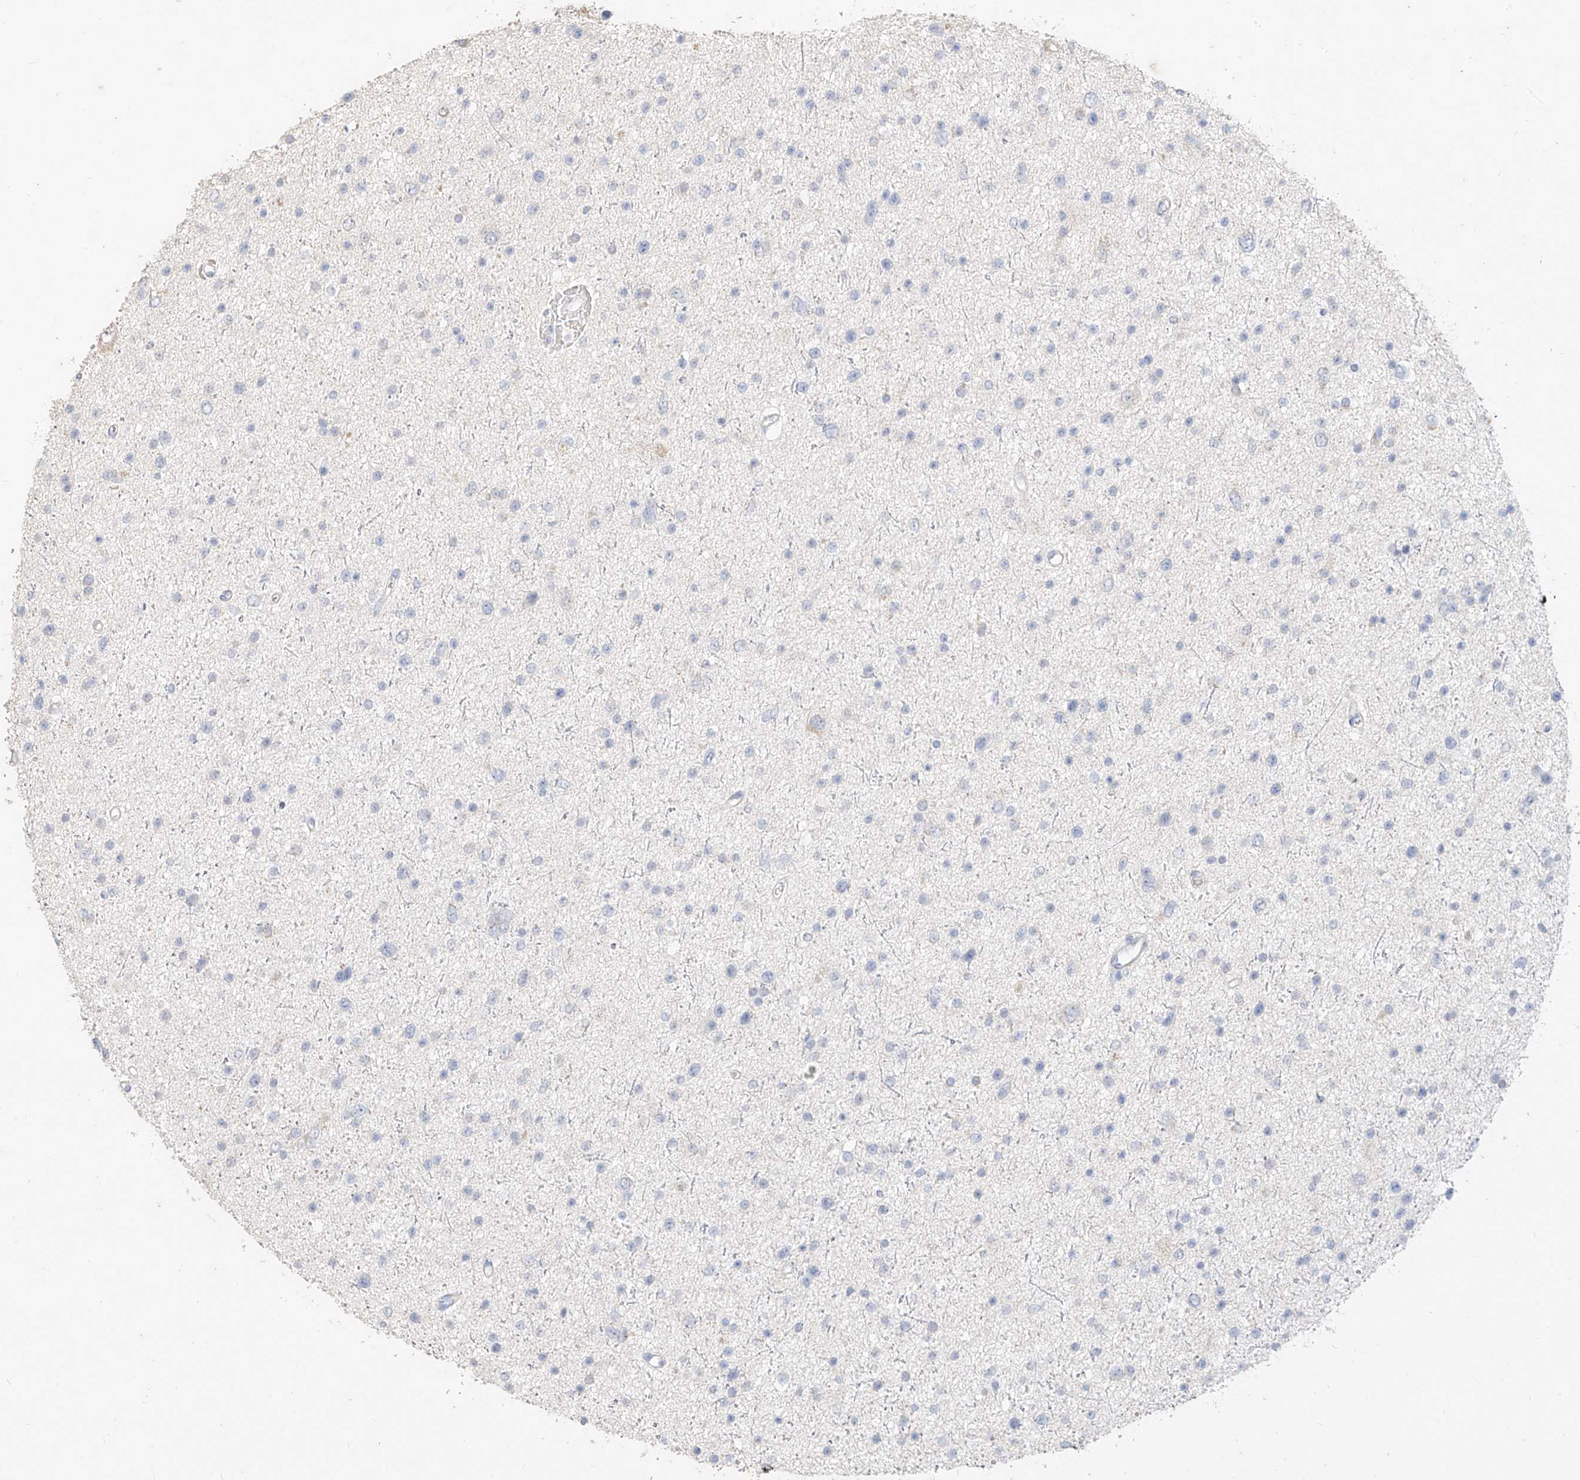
{"staining": {"intensity": "negative", "quantity": "none", "location": "none"}, "tissue": "glioma", "cell_type": "Tumor cells", "image_type": "cancer", "snomed": [{"axis": "morphology", "description": "Glioma, malignant, Low grade"}, {"axis": "topography", "description": "Brain"}], "caption": "This is an IHC image of human low-grade glioma (malignant). There is no positivity in tumor cells.", "gene": "ZZEF1", "patient": {"sex": "female", "age": 37}}